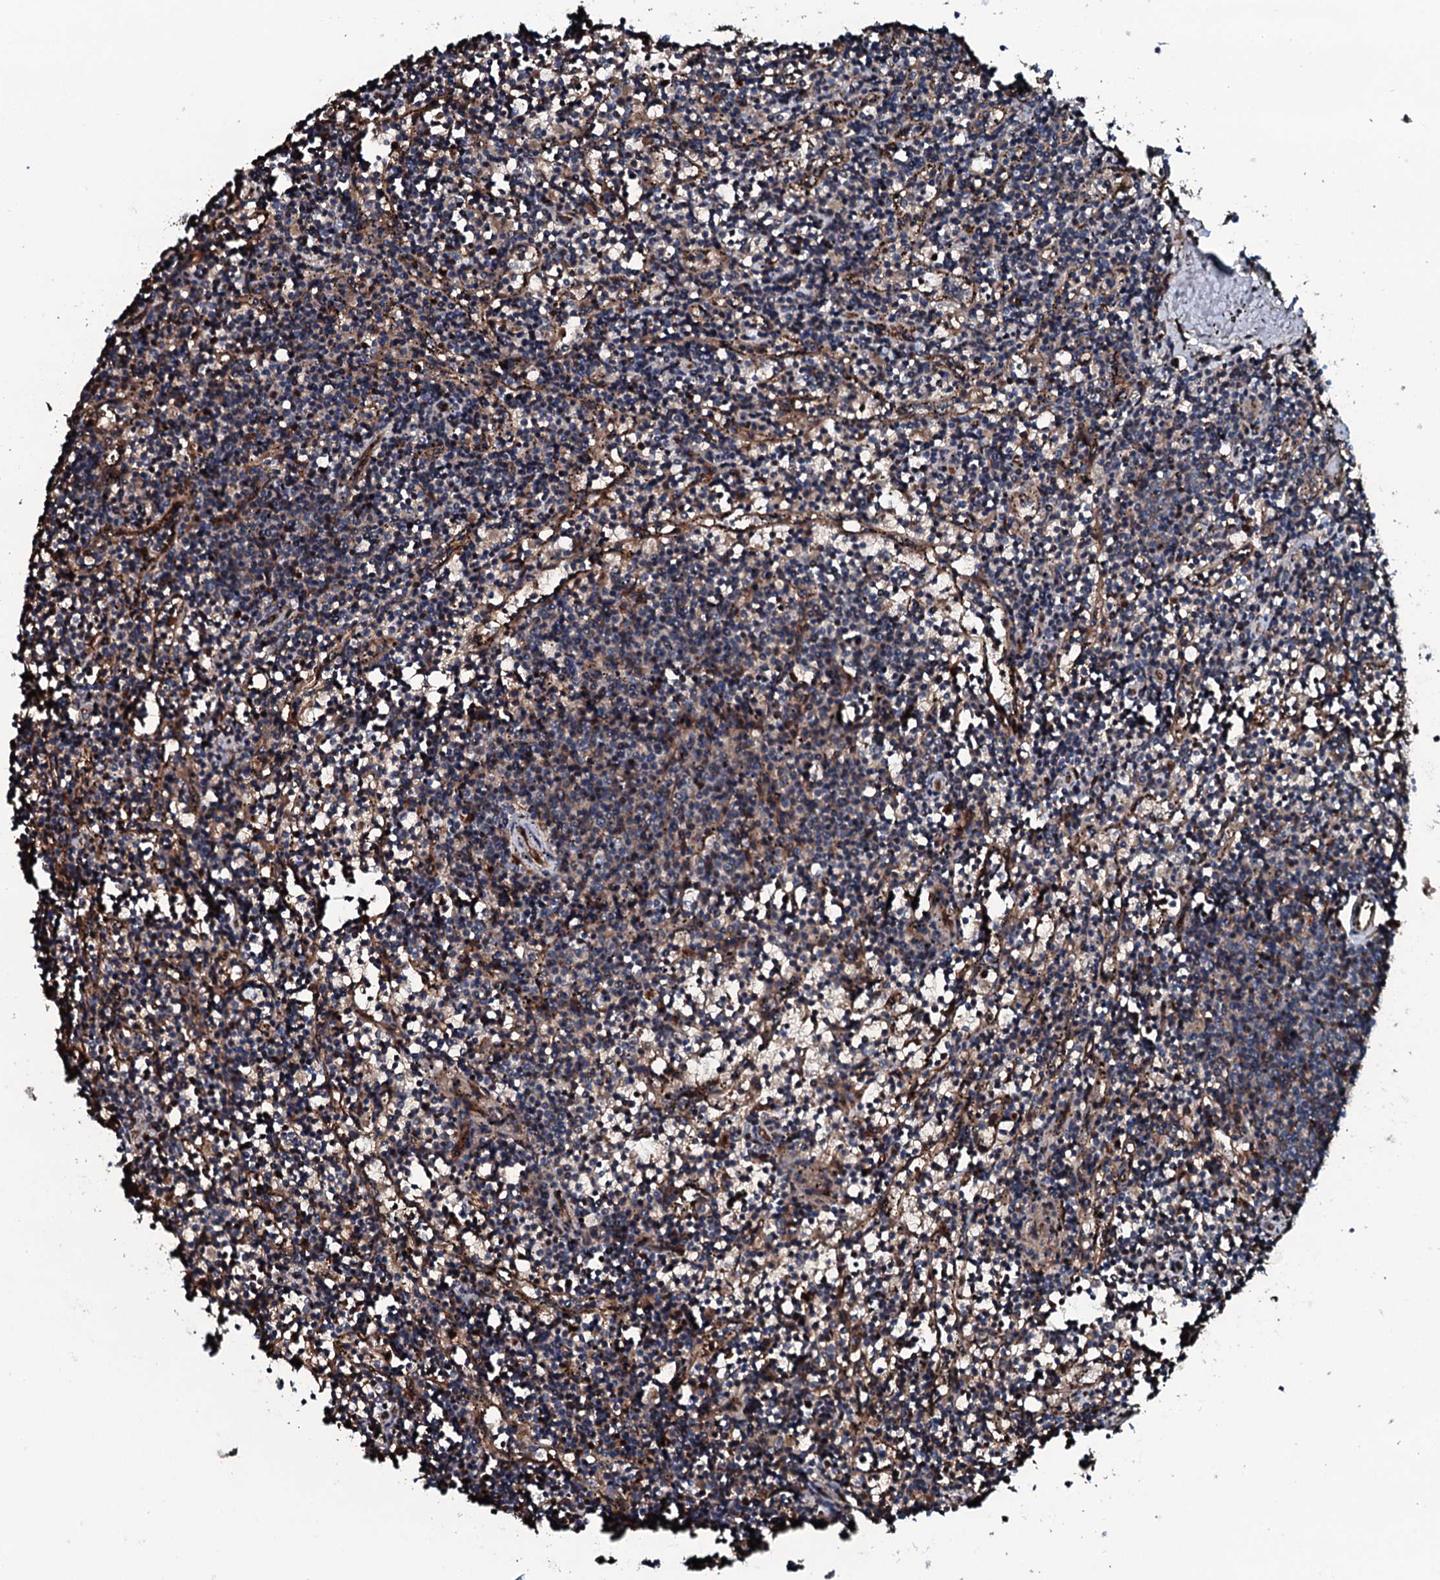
{"staining": {"intensity": "weak", "quantity": ">75%", "location": "cytoplasmic/membranous"}, "tissue": "lymphoma", "cell_type": "Tumor cells", "image_type": "cancer", "snomed": [{"axis": "morphology", "description": "Malignant lymphoma, non-Hodgkin's type, Low grade"}, {"axis": "topography", "description": "Spleen"}], "caption": "Protein expression analysis of lymphoma shows weak cytoplasmic/membranous staining in about >75% of tumor cells.", "gene": "TRIM7", "patient": {"sex": "female", "age": 50}}